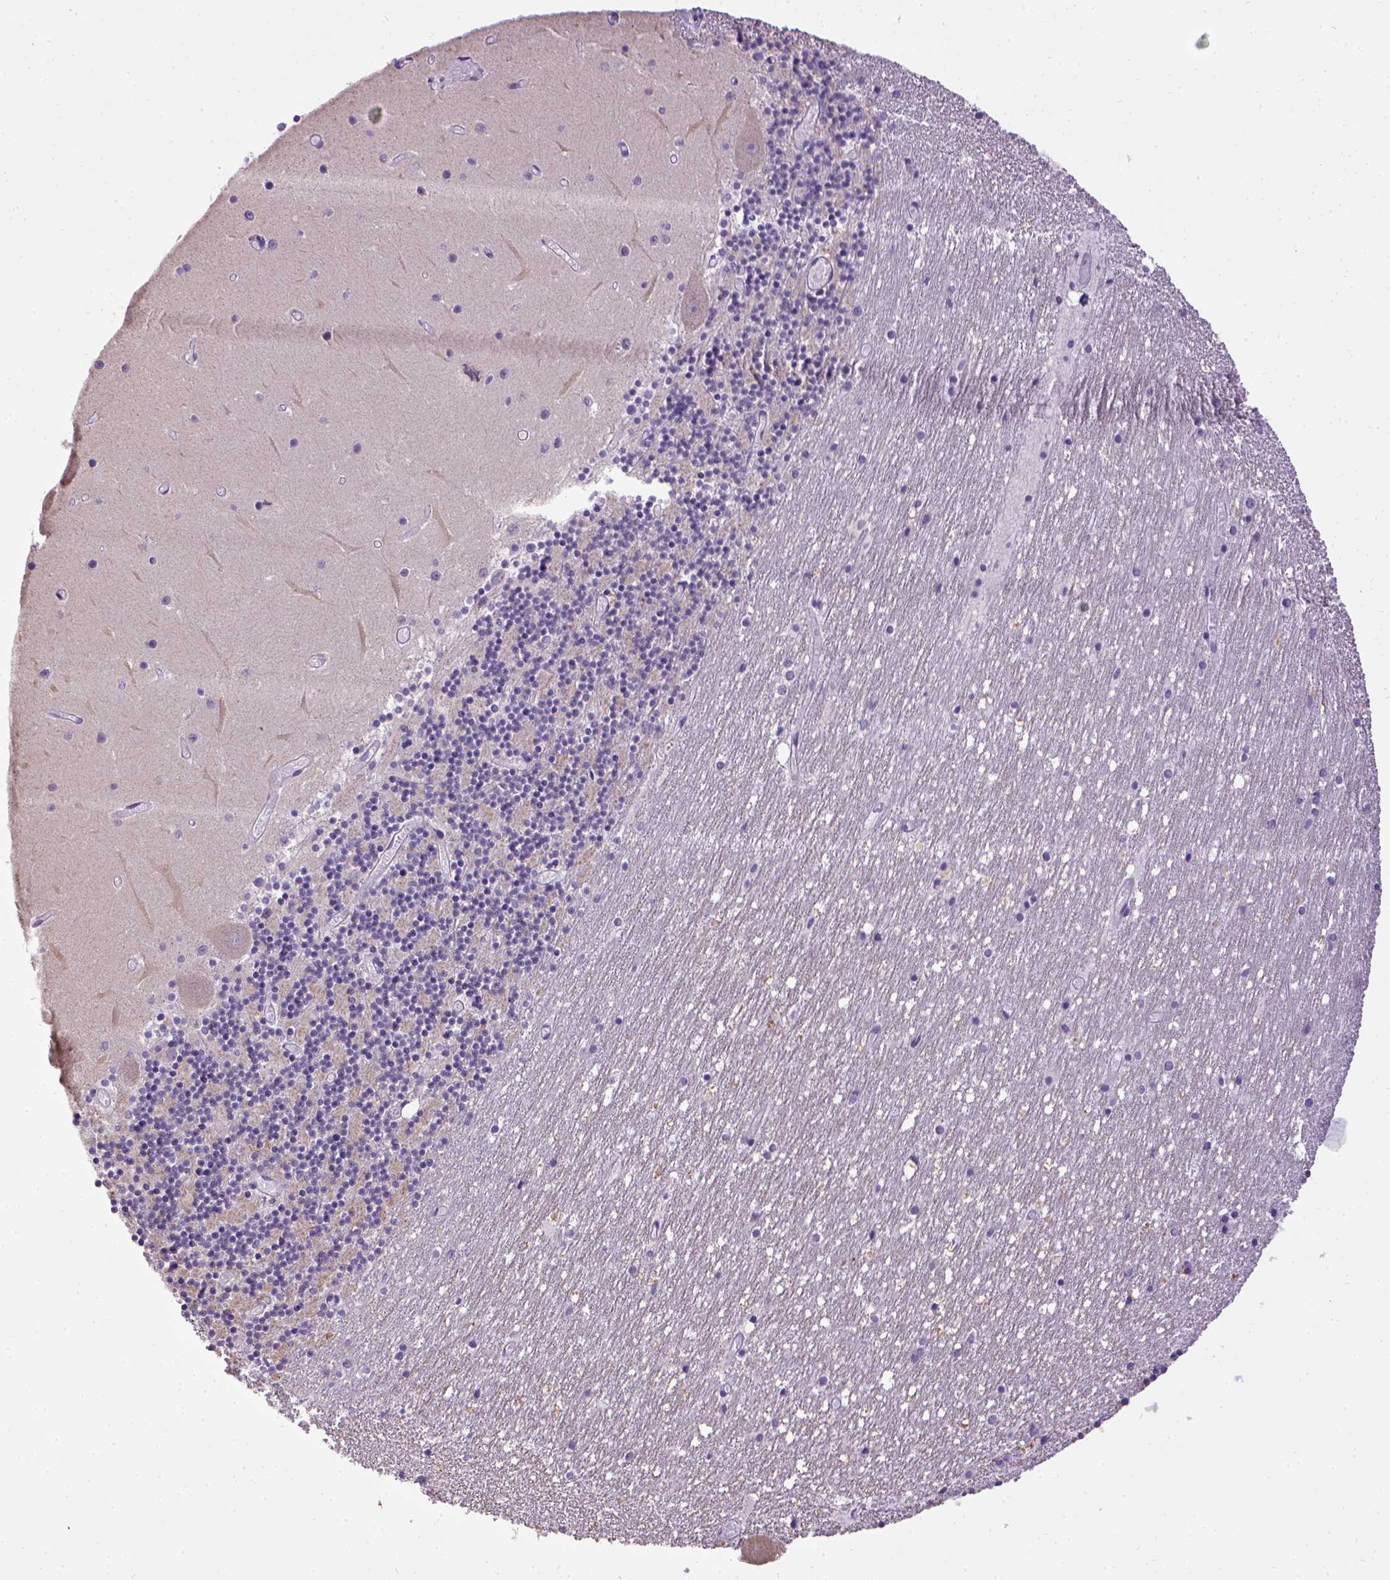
{"staining": {"intensity": "negative", "quantity": "none", "location": "none"}, "tissue": "cerebellum", "cell_type": "Cells in granular layer", "image_type": "normal", "snomed": [{"axis": "morphology", "description": "Normal tissue, NOS"}, {"axis": "topography", "description": "Cerebellum"}], "caption": "The IHC micrograph has no significant staining in cells in granular layer of cerebellum.", "gene": "CDH1", "patient": {"sex": "female", "age": 28}}